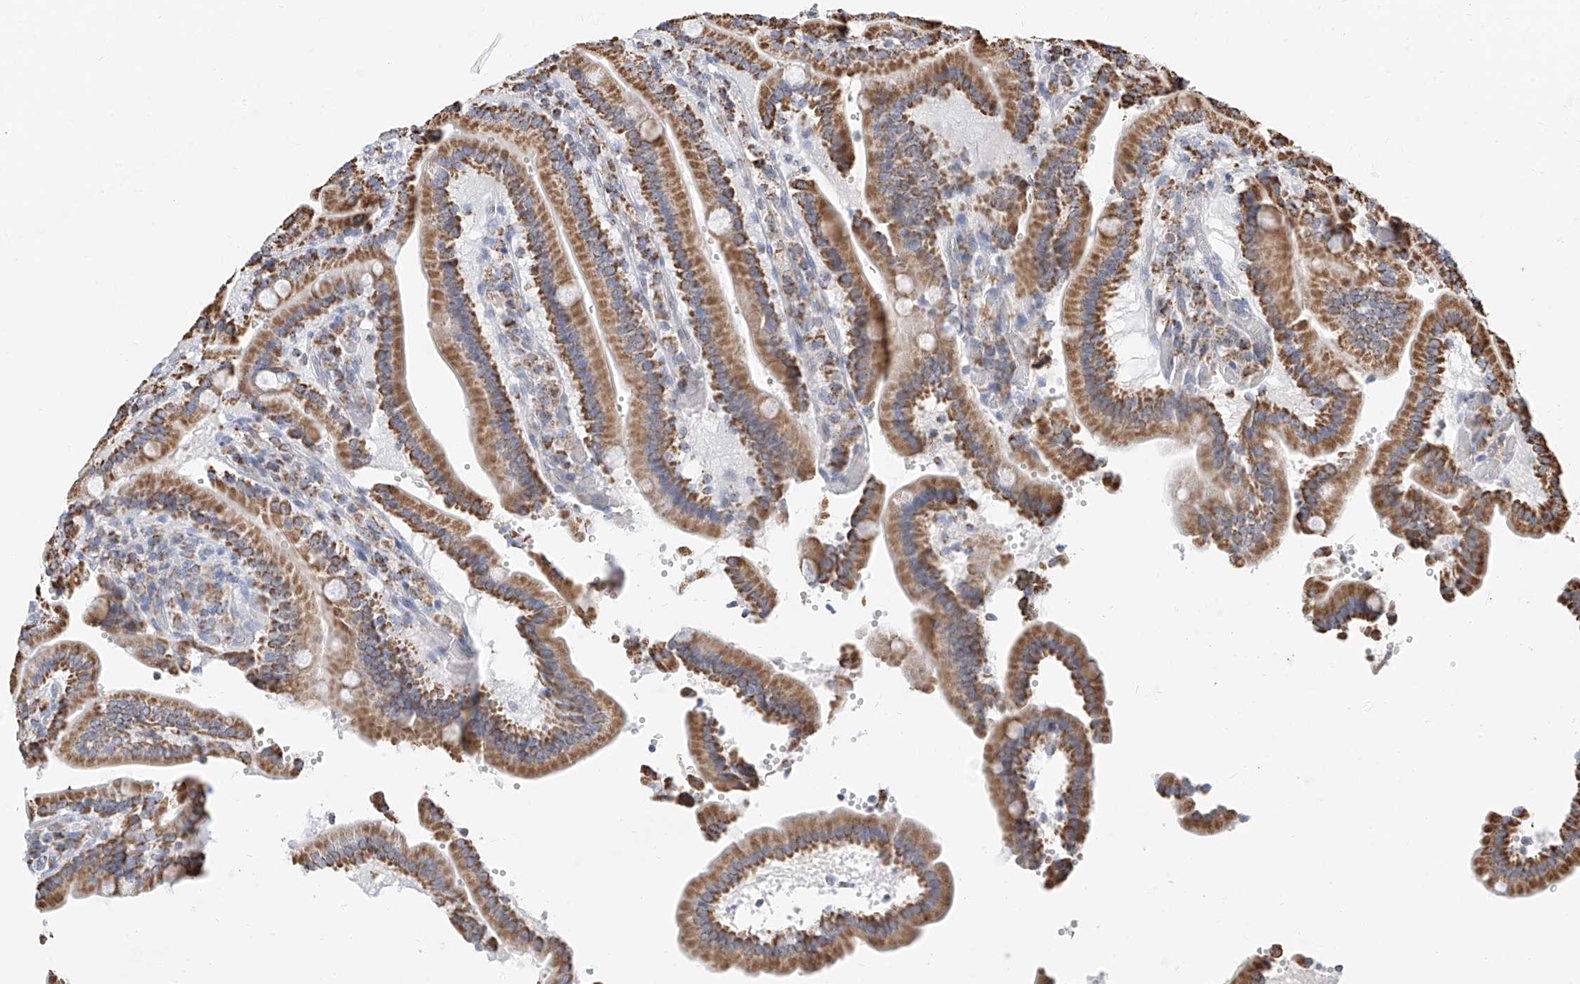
{"staining": {"intensity": "moderate", "quantity": ">75%", "location": "cytoplasmic/membranous"}, "tissue": "duodenum", "cell_type": "Glandular cells", "image_type": "normal", "snomed": [{"axis": "morphology", "description": "Normal tissue, NOS"}, {"axis": "topography", "description": "Duodenum"}], "caption": "The photomicrograph shows staining of unremarkable duodenum, revealing moderate cytoplasmic/membranous protein staining (brown color) within glandular cells.", "gene": "NALCN", "patient": {"sex": "female", "age": 62}}